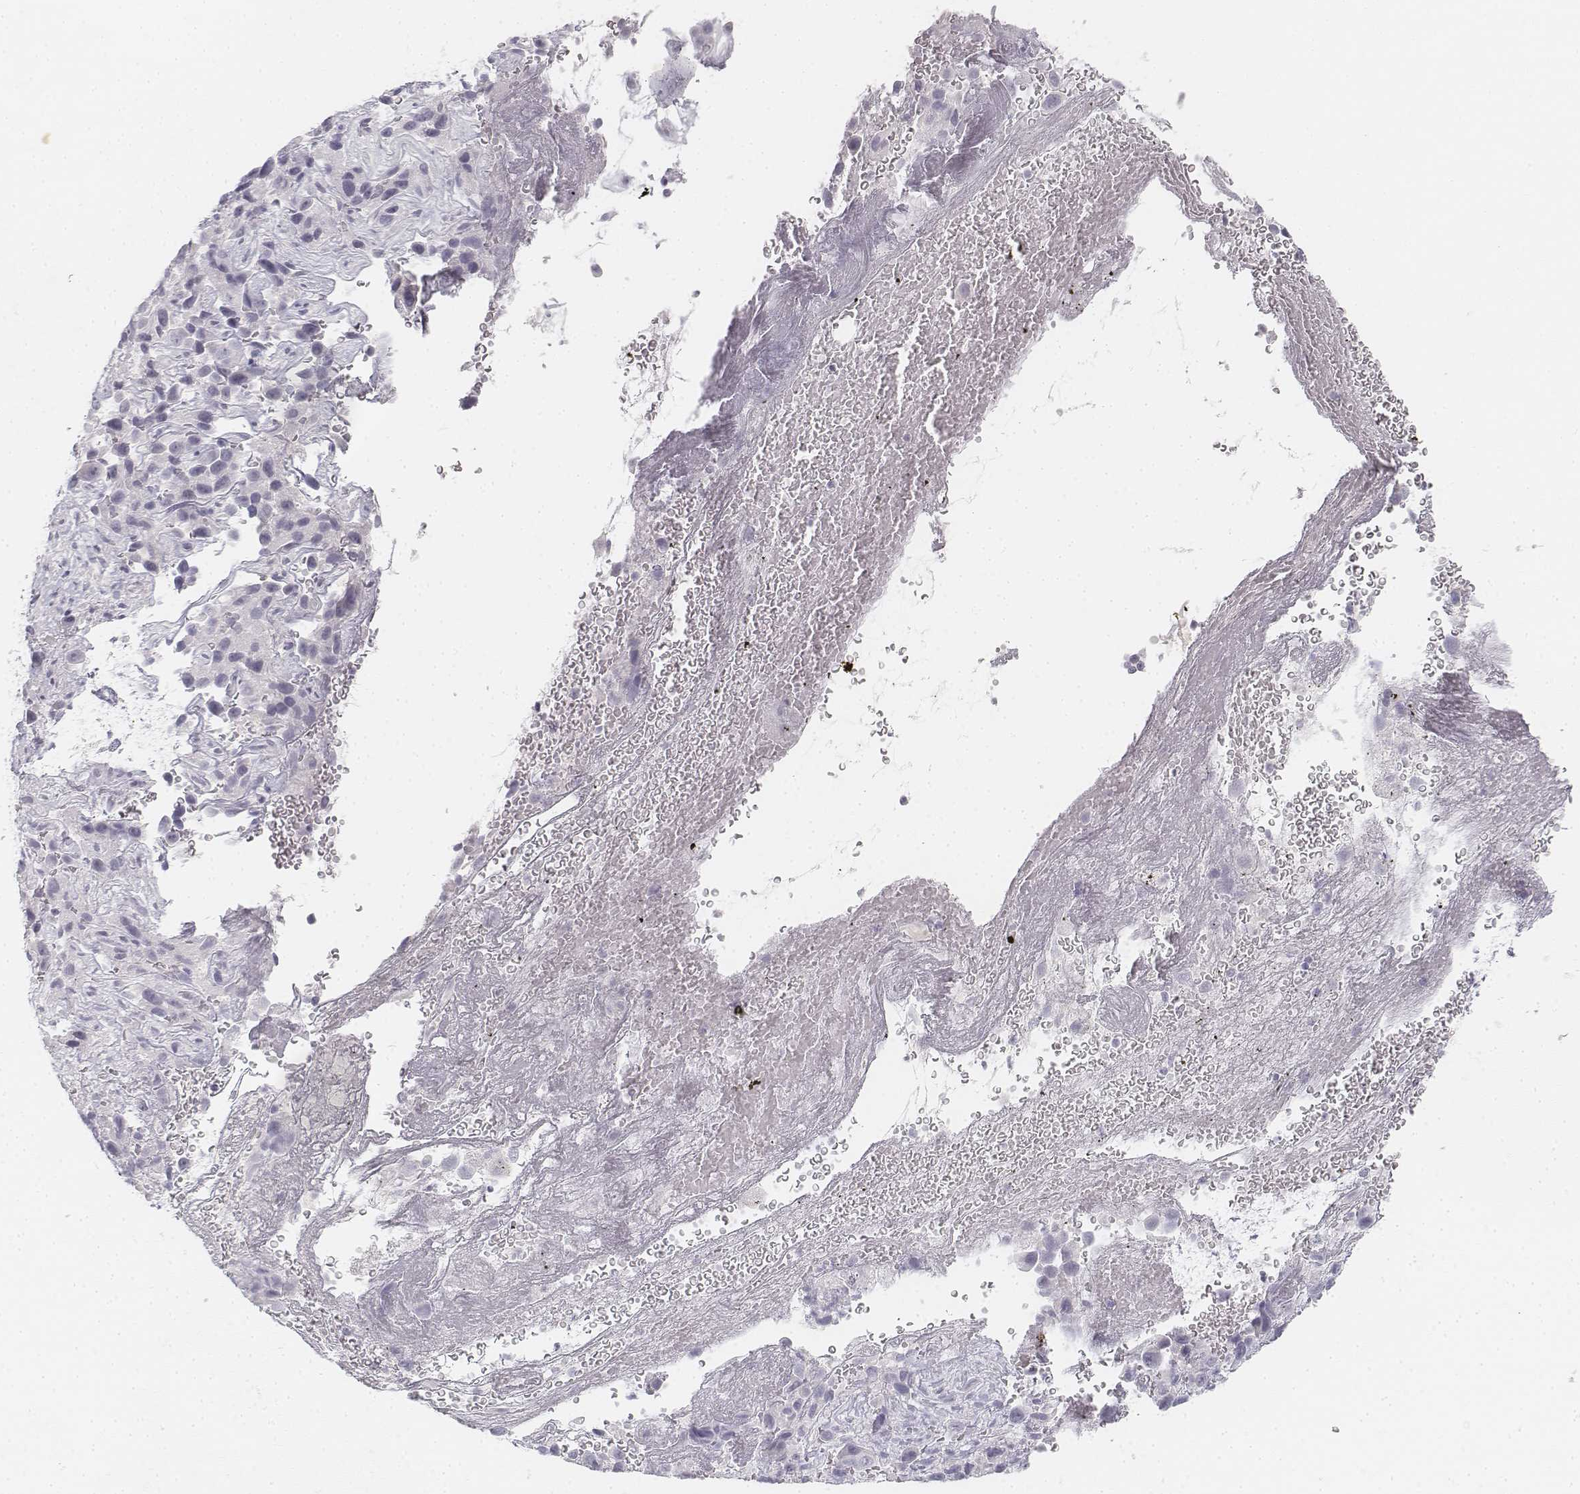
{"staining": {"intensity": "negative", "quantity": "none", "location": "none"}, "tissue": "liver cancer", "cell_type": "Tumor cells", "image_type": "cancer", "snomed": [{"axis": "morphology", "description": "Cholangiocarcinoma"}, {"axis": "topography", "description": "Liver"}], "caption": "The IHC image has no significant staining in tumor cells of cholangiocarcinoma (liver) tissue. (Stains: DAB IHC with hematoxylin counter stain, Microscopy: brightfield microscopy at high magnification).", "gene": "KRT25", "patient": {"sex": "female", "age": 52}}